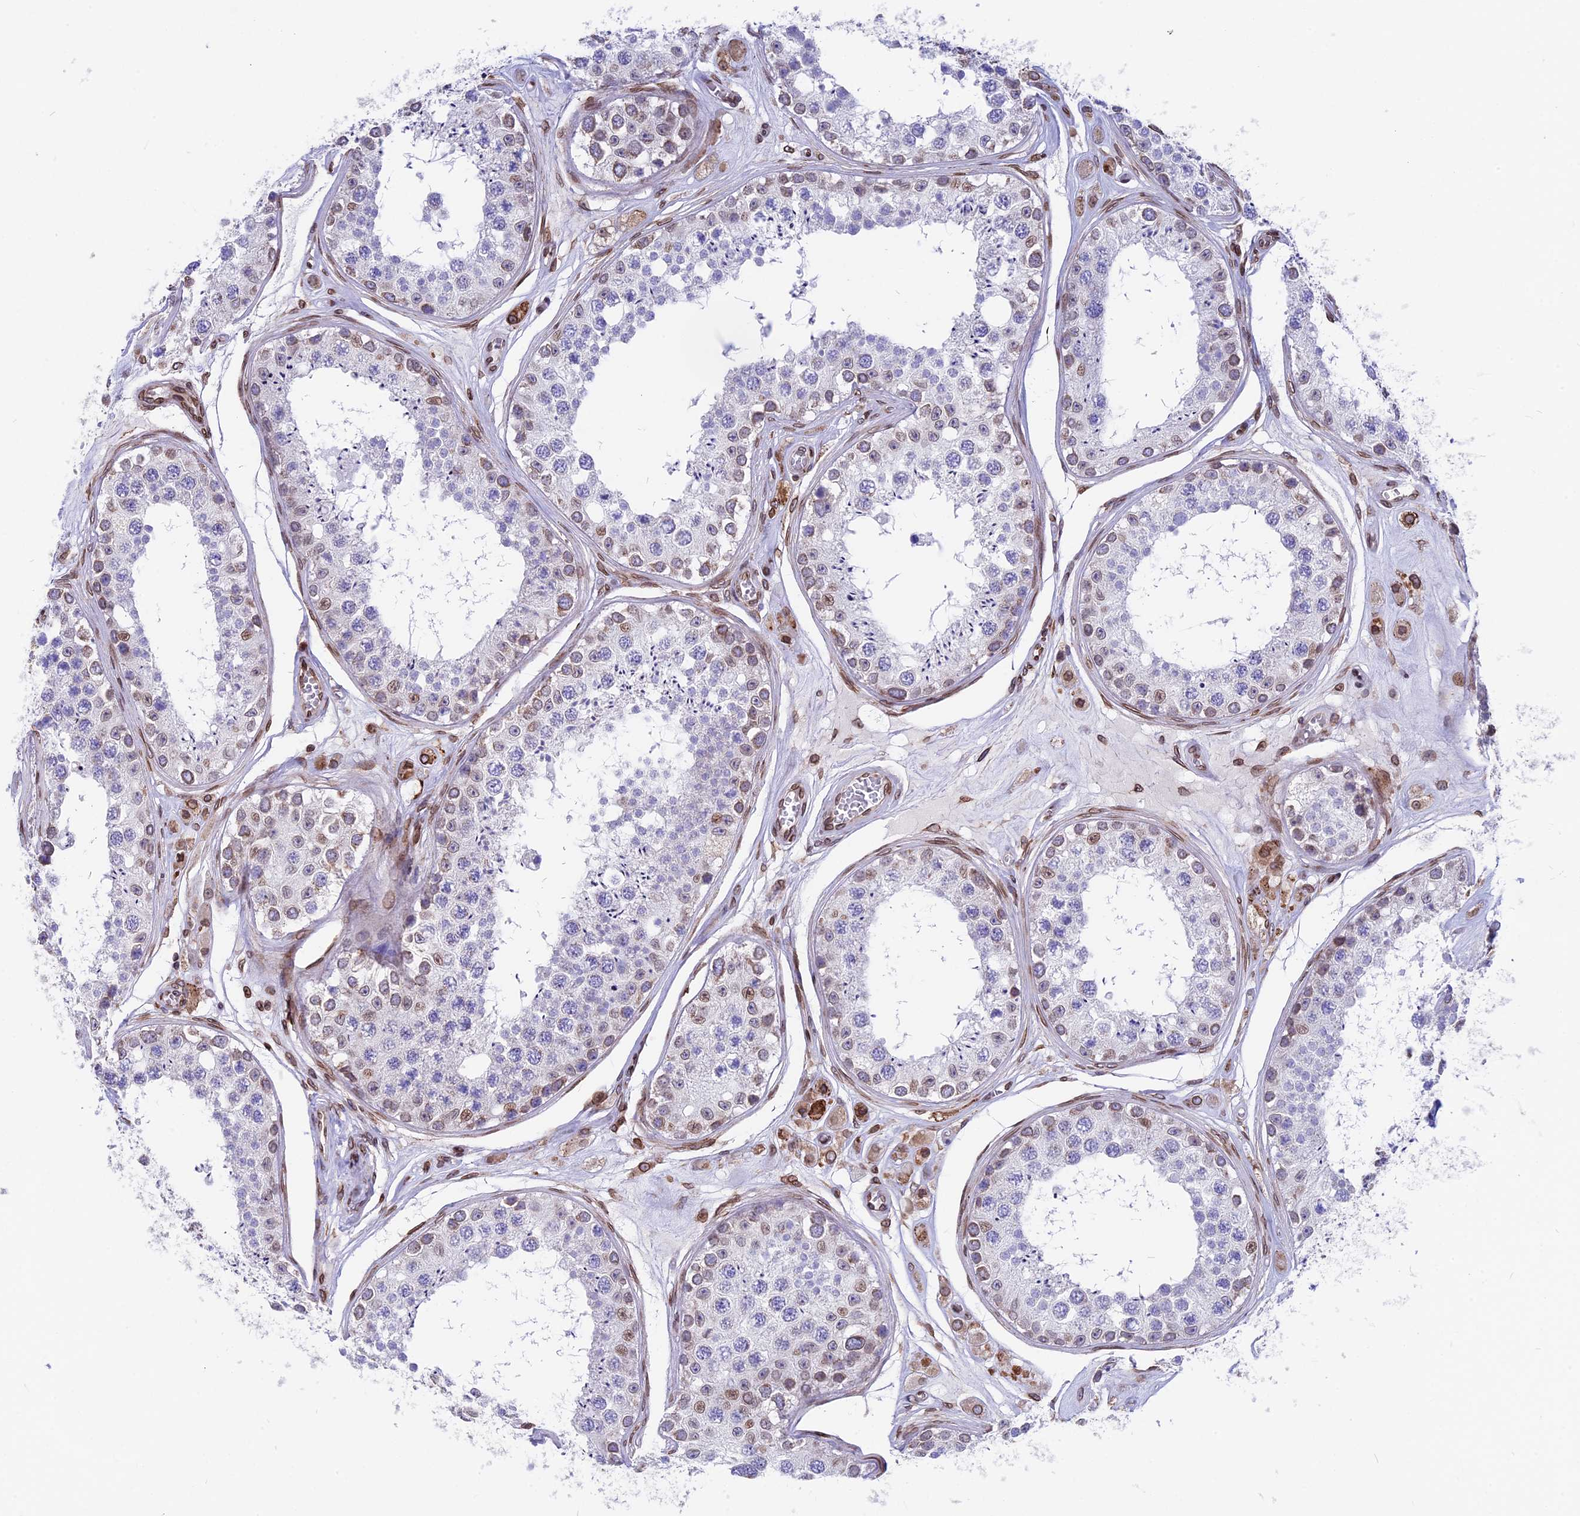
{"staining": {"intensity": "weak", "quantity": "<25%", "location": "cytoplasmic/membranous,nuclear"}, "tissue": "testis", "cell_type": "Cells in seminiferous ducts", "image_type": "normal", "snomed": [{"axis": "morphology", "description": "Normal tissue, NOS"}, {"axis": "topography", "description": "Testis"}], "caption": "Immunohistochemistry (IHC) of benign testis reveals no staining in cells in seminiferous ducts.", "gene": "PTCHD4", "patient": {"sex": "male", "age": 25}}